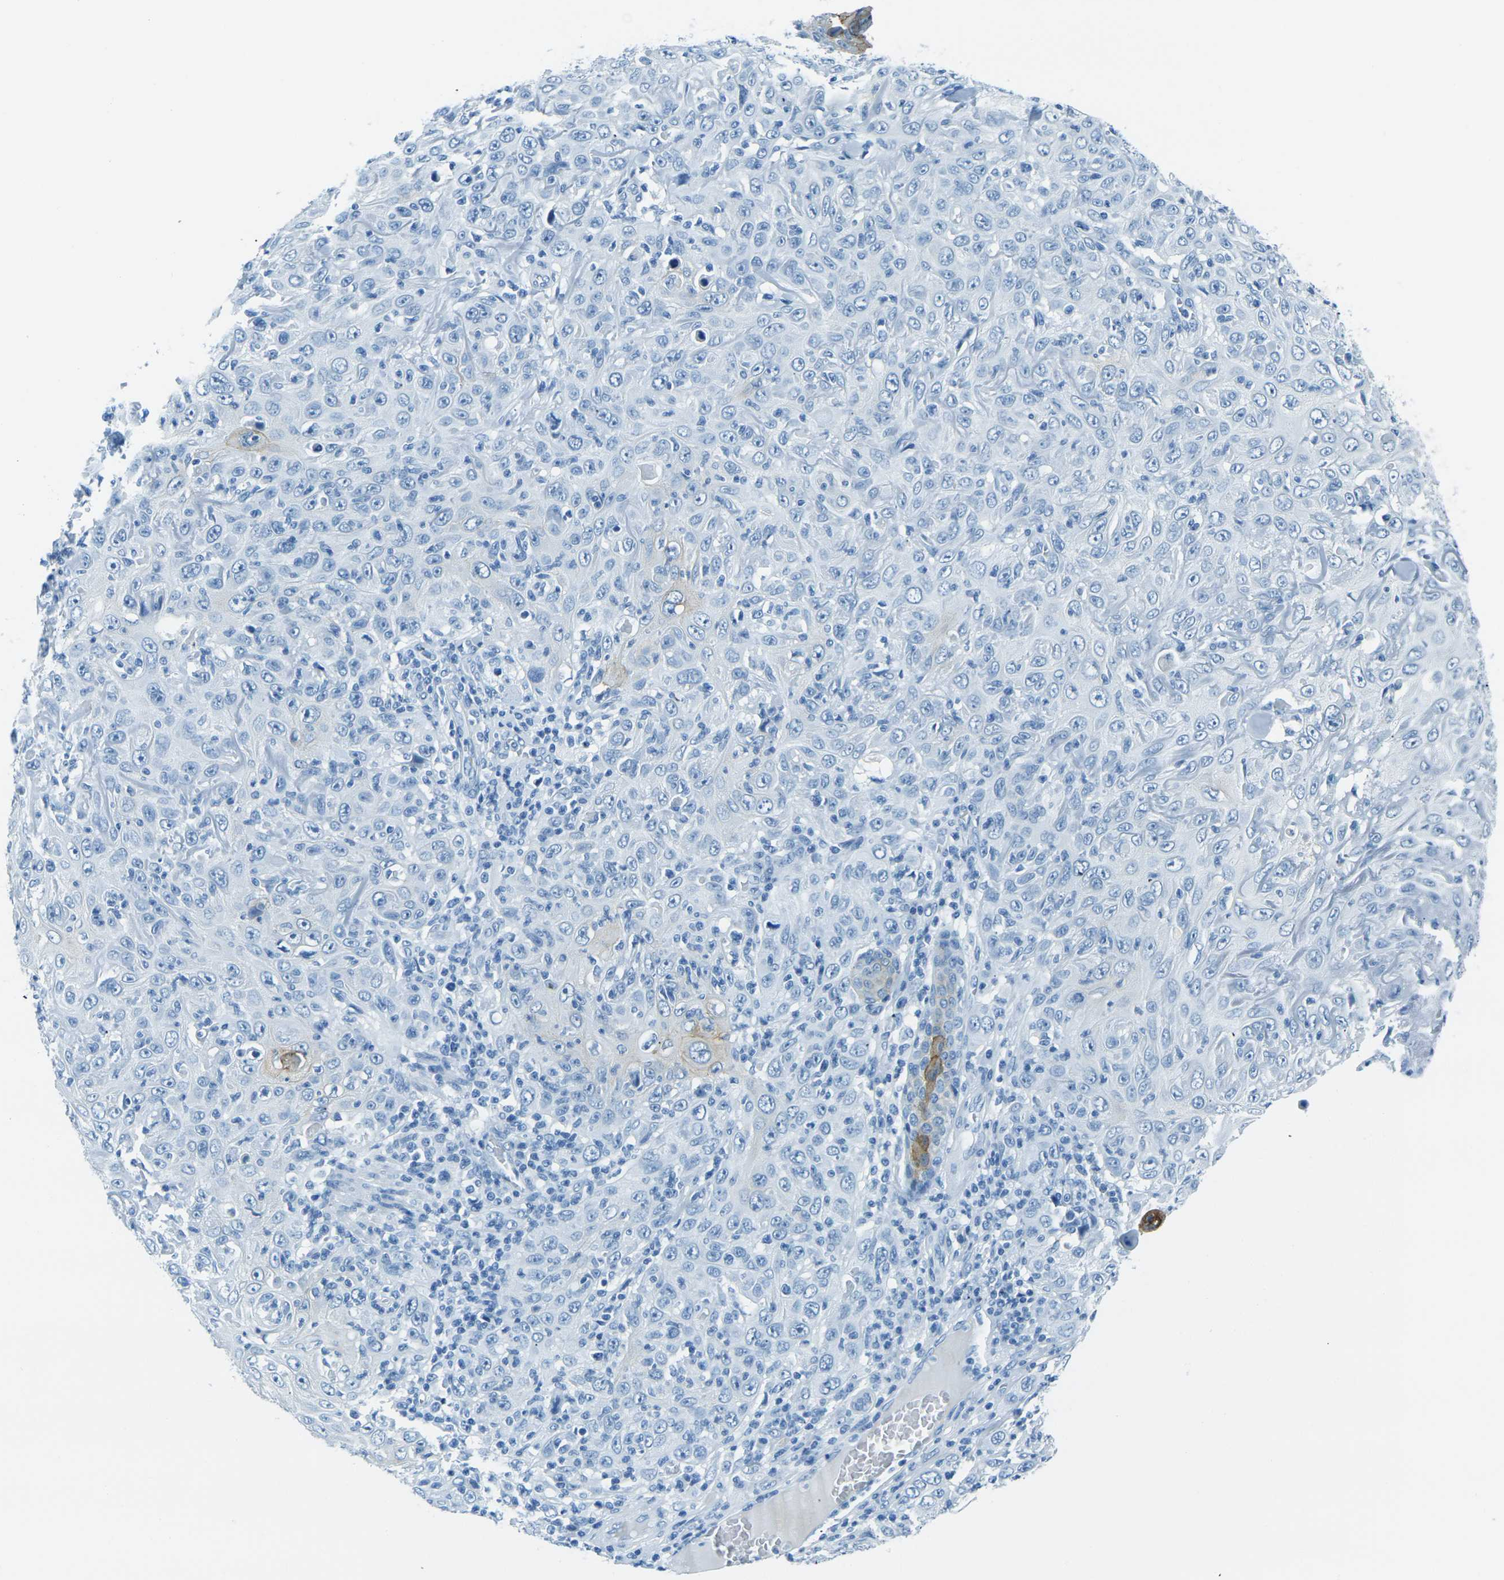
{"staining": {"intensity": "negative", "quantity": "none", "location": "none"}, "tissue": "skin cancer", "cell_type": "Tumor cells", "image_type": "cancer", "snomed": [{"axis": "morphology", "description": "Squamous cell carcinoma, NOS"}, {"axis": "topography", "description": "Skin"}], "caption": "Tumor cells show no significant positivity in skin cancer (squamous cell carcinoma).", "gene": "OCLN", "patient": {"sex": "female", "age": 88}}